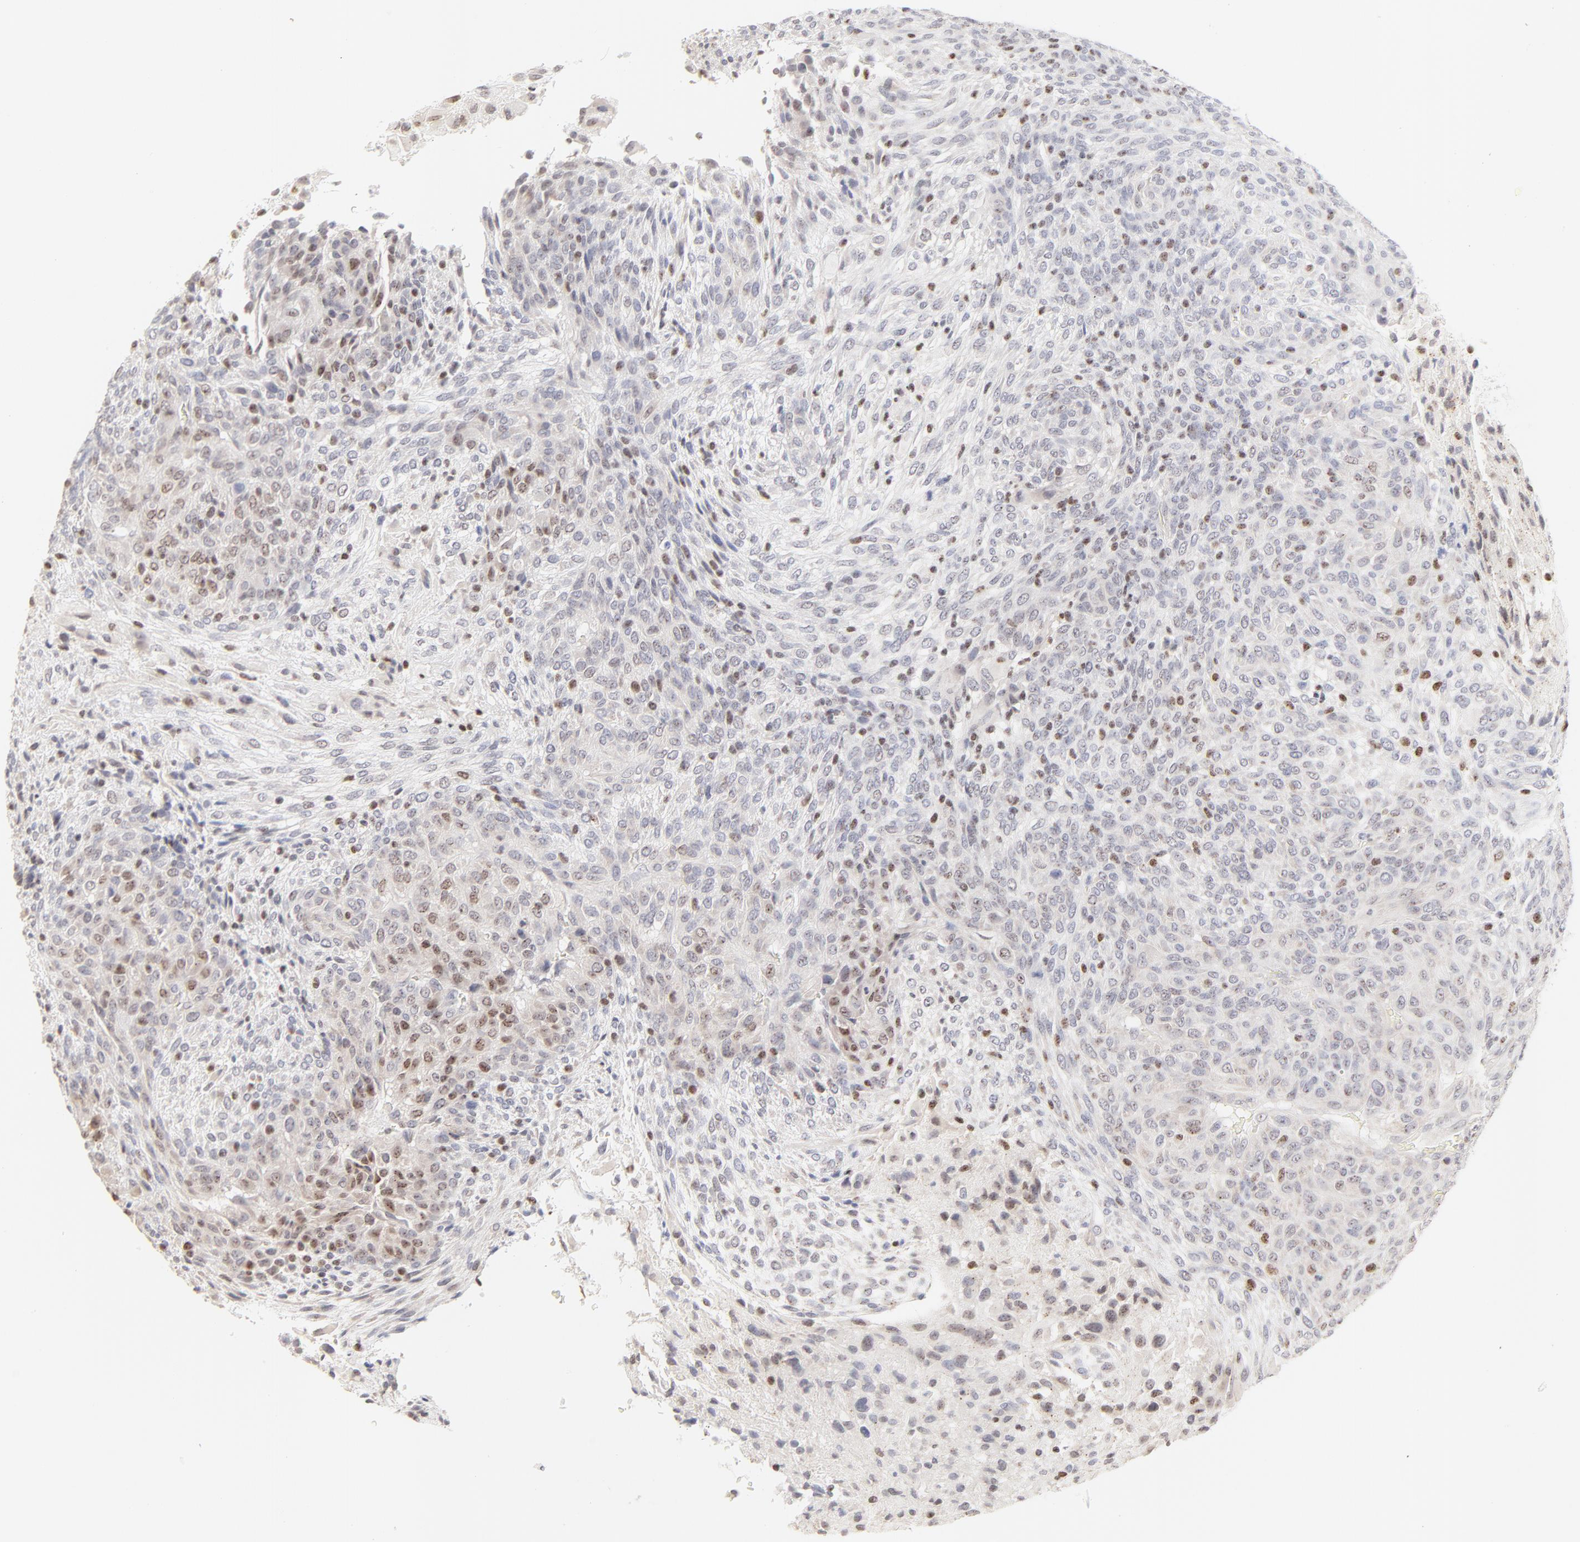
{"staining": {"intensity": "weak", "quantity": "<25%", "location": "nuclear"}, "tissue": "glioma", "cell_type": "Tumor cells", "image_type": "cancer", "snomed": [{"axis": "morphology", "description": "Glioma, malignant, High grade"}, {"axis": "topography", "description": "Cerebral cortex"}], "caption": "DAB (3,3'-diaminobenzidine) immunohistochemical staining of glioma reveals no significant staining in tumor cells.", "gene": "NFIL3", "patient": {"sex": "female", "age": 55}}